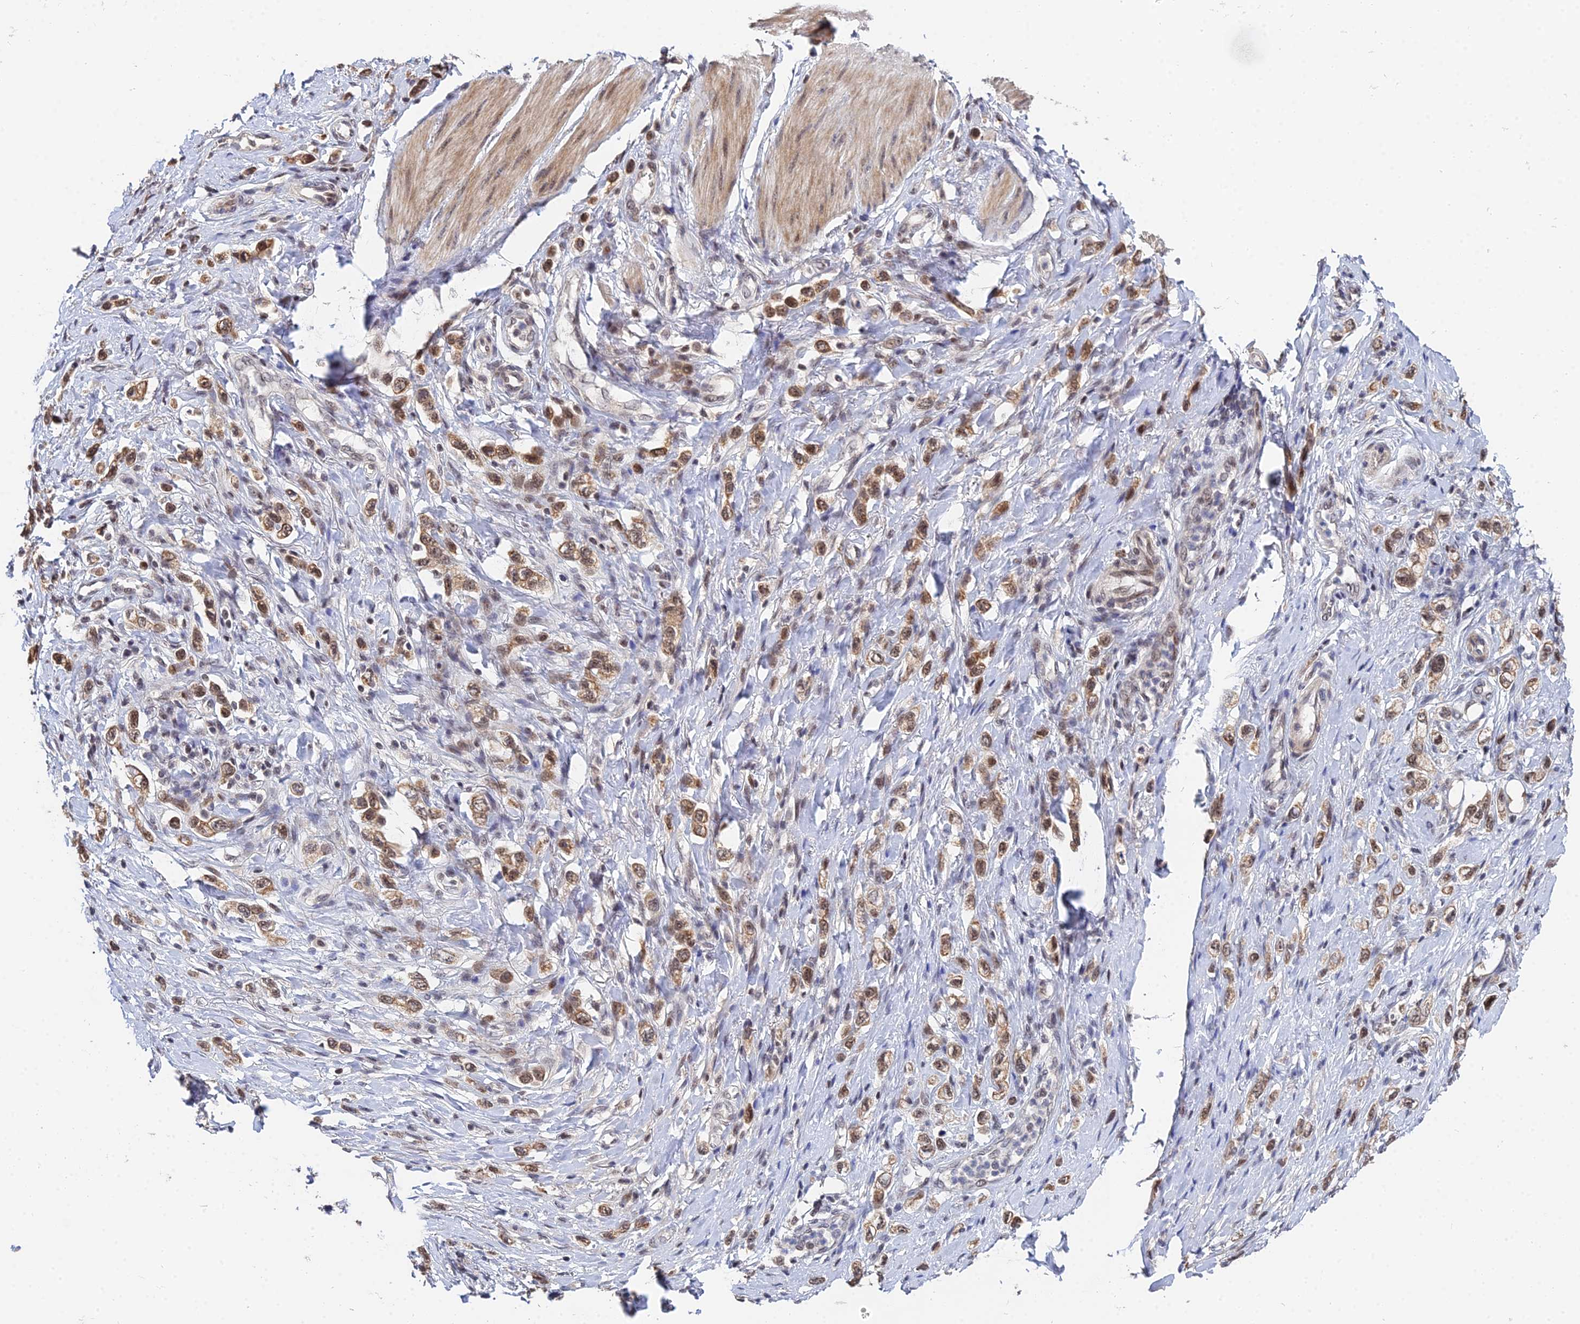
{"staining": {"intensity": "moderate", "quantity": ">75%", "location": "cytoplasmic/membranous,nuclear"}, "tissue": "stomach cancer", "cell_type": "Tumor cells", "image_type": "cancer", "snomed": [{"axis": "morphology", "description": "Adenocarcinoma, NOS"}, {"axis": "topography", "description": "Stomach"}], "caption": "Tumor cells demonstrate medium levels of moderate cytoplasmic/membranous and nuclear expression in approximately >75% of cells in stomach adenocarcinoma. The staining was performed using DAB (3,3'-diaminobenzidine) to visualize the protein expression in brown, while the nuclei were stained in blue with hematoxylin (Magnification: 20x).", "gene": "ERCC5", "patient": {"sex": "female", "age": 65}}